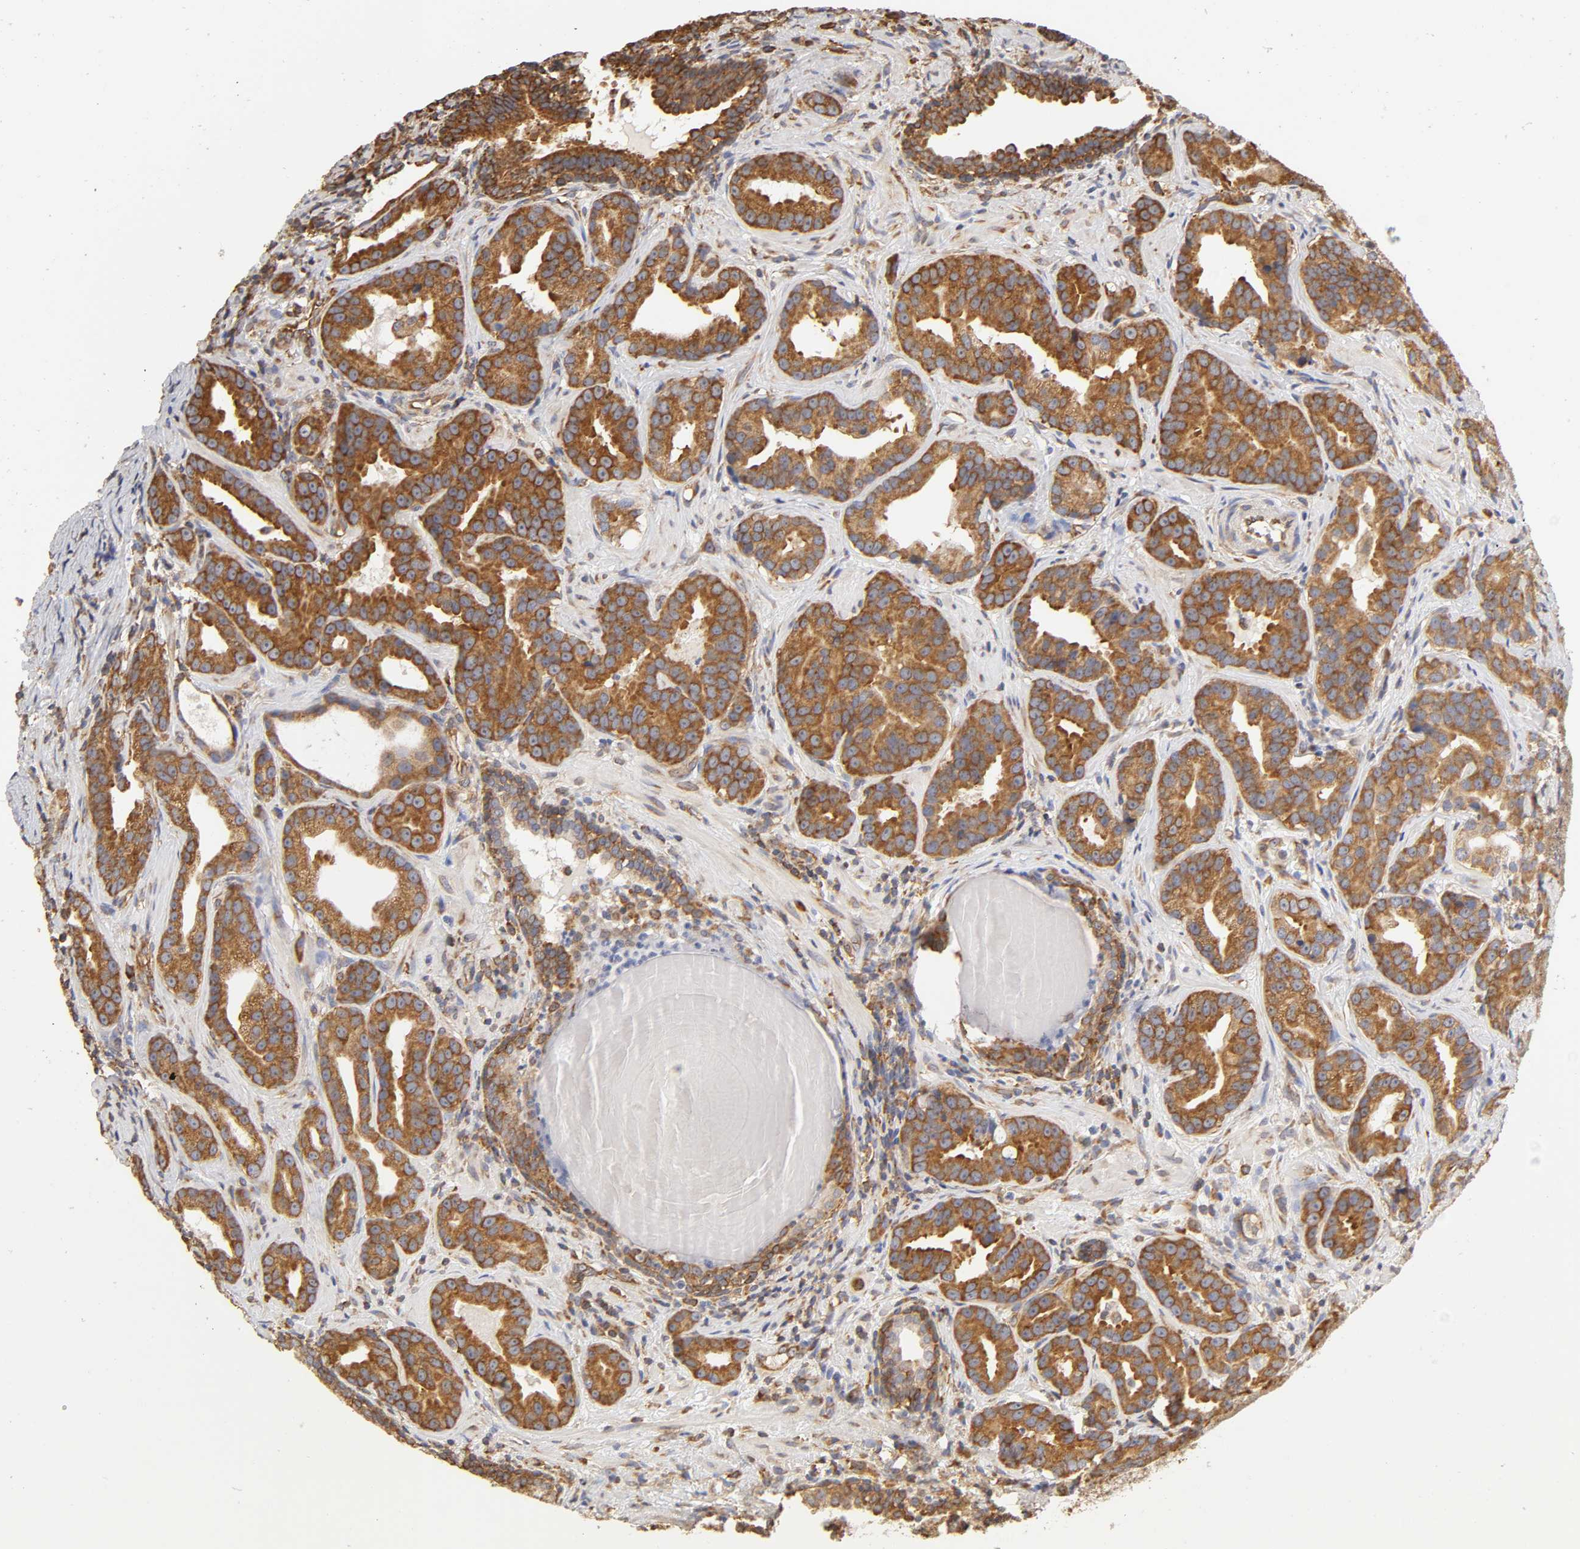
{"staining": {"intensity": "strong", "quantity": ">75%", "location": "cytoplasmic/membranous"}, "tissue": "prostate cancer", "cell_type": "Tumor cells", "image_type": "cancer", "snomed": [{"axis": "morphology", "description": "Adenocarcinoma, Low grade"}, {"axis": "topography", "description": "Prostate"}], "caption": "Immunohistochemistry histopathology image of neoplastic tissue: adenocarcinoma (low-grade) (prostate) stained using immunohistochemistry demonstrates high levels of strong protein expression localized specifically in the cytoplasmic/membranous of tumor cells, appearing as a cytoplasmic/membranous brown color.", "gene": "RPL14", "patient": {"sex": "male", "age": 59}}